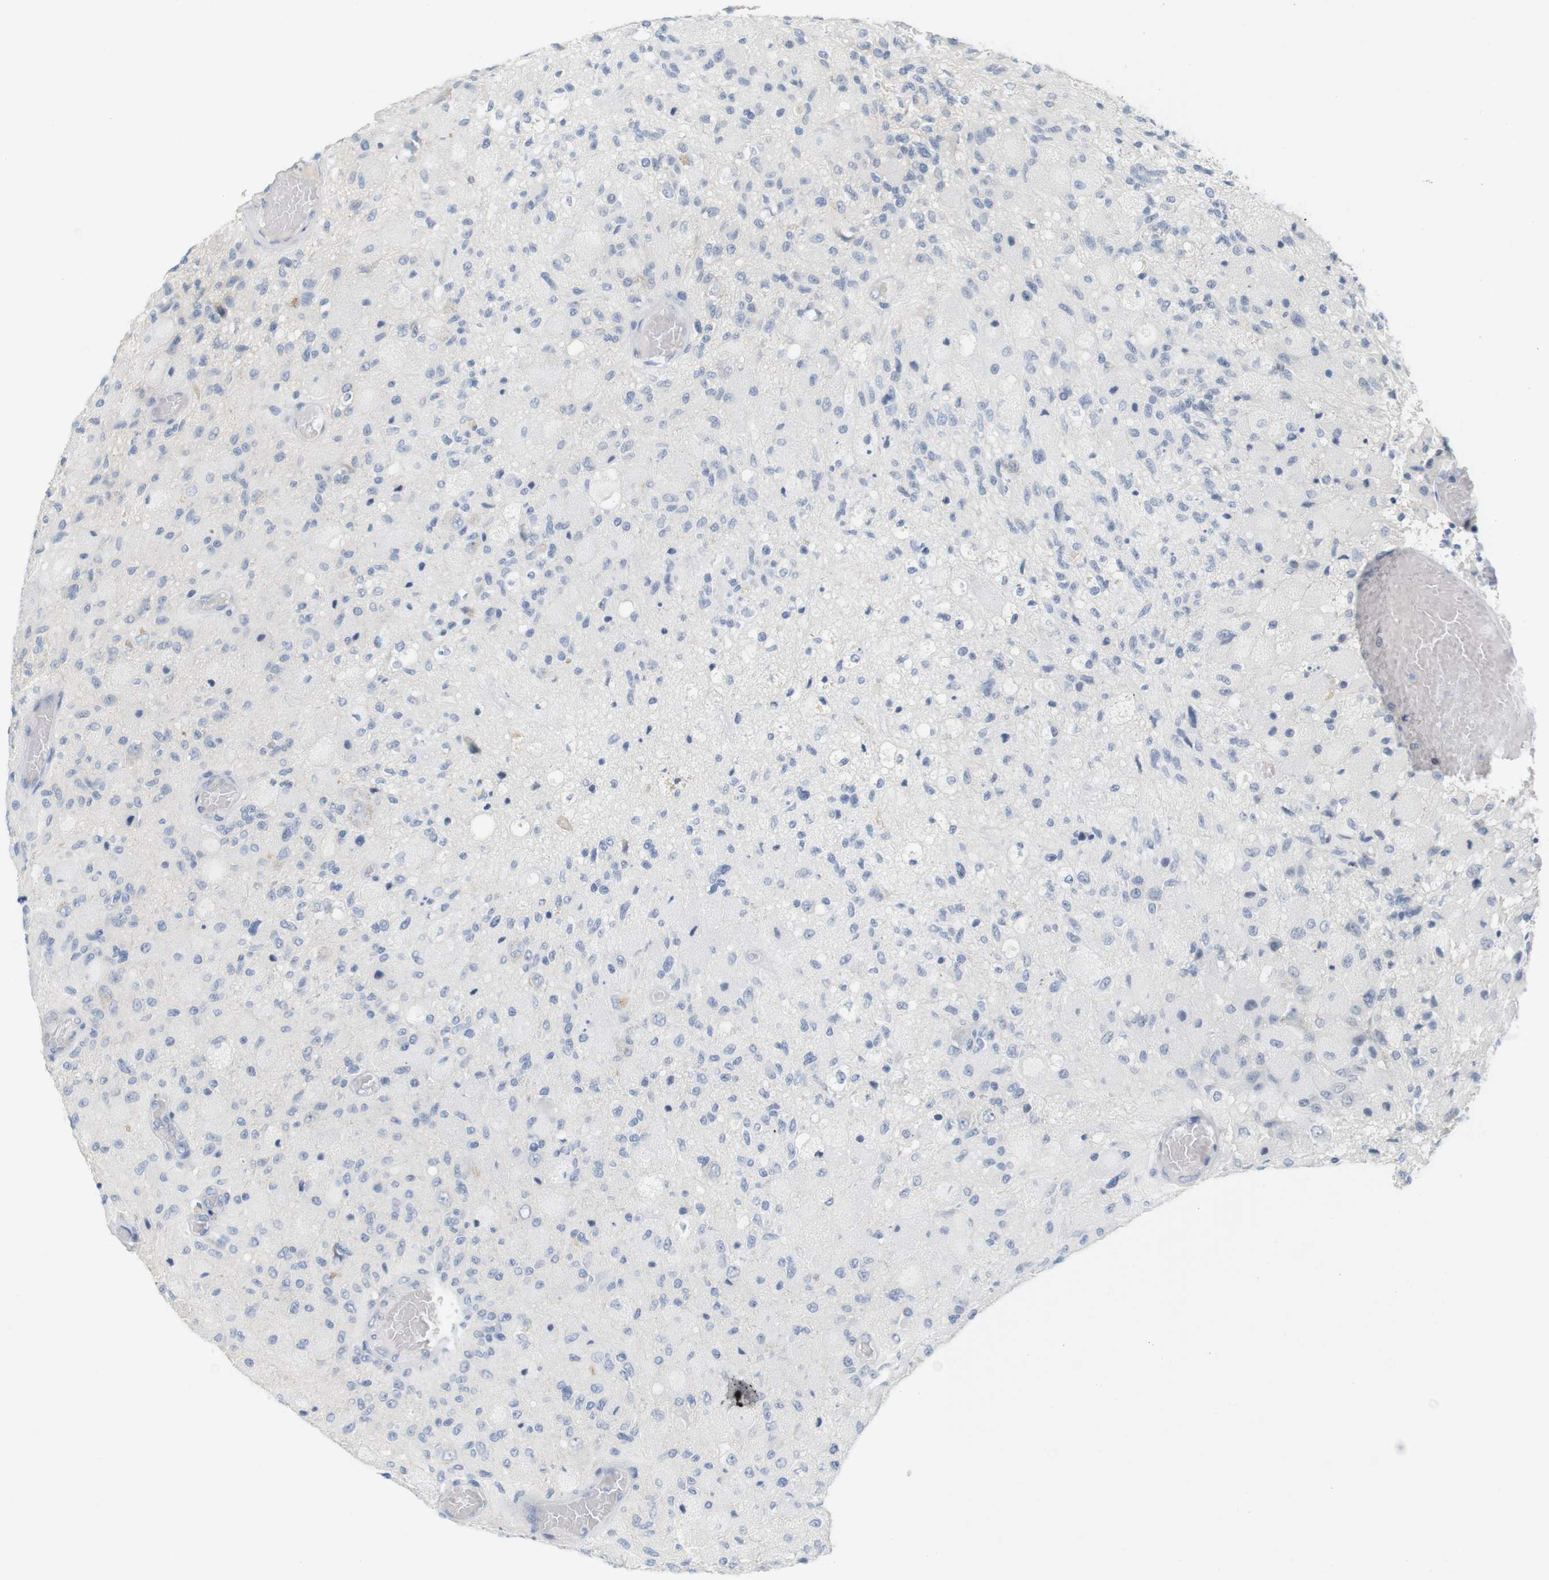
{"staining": {"intensity": "negative", "quantity": "none", "location": "none"}, "tissue": "glioma", "cell_type": "Tumor cells", "image_type": "cancer", "snomed": [{"axis": "morphology", "description": "Normal tissue, NOS"}, {"axis": "morphology", "description": "Glioma, malignant, High grade"}, {"axis": "topography", "description": "Cerebral cortex"}], "caption": "Micrograph shows no significant protein staining in tumor cells of high-grade glioma (malignant).", "gene": "RGS9", "patient": {"sex": "male", "age": 77}}